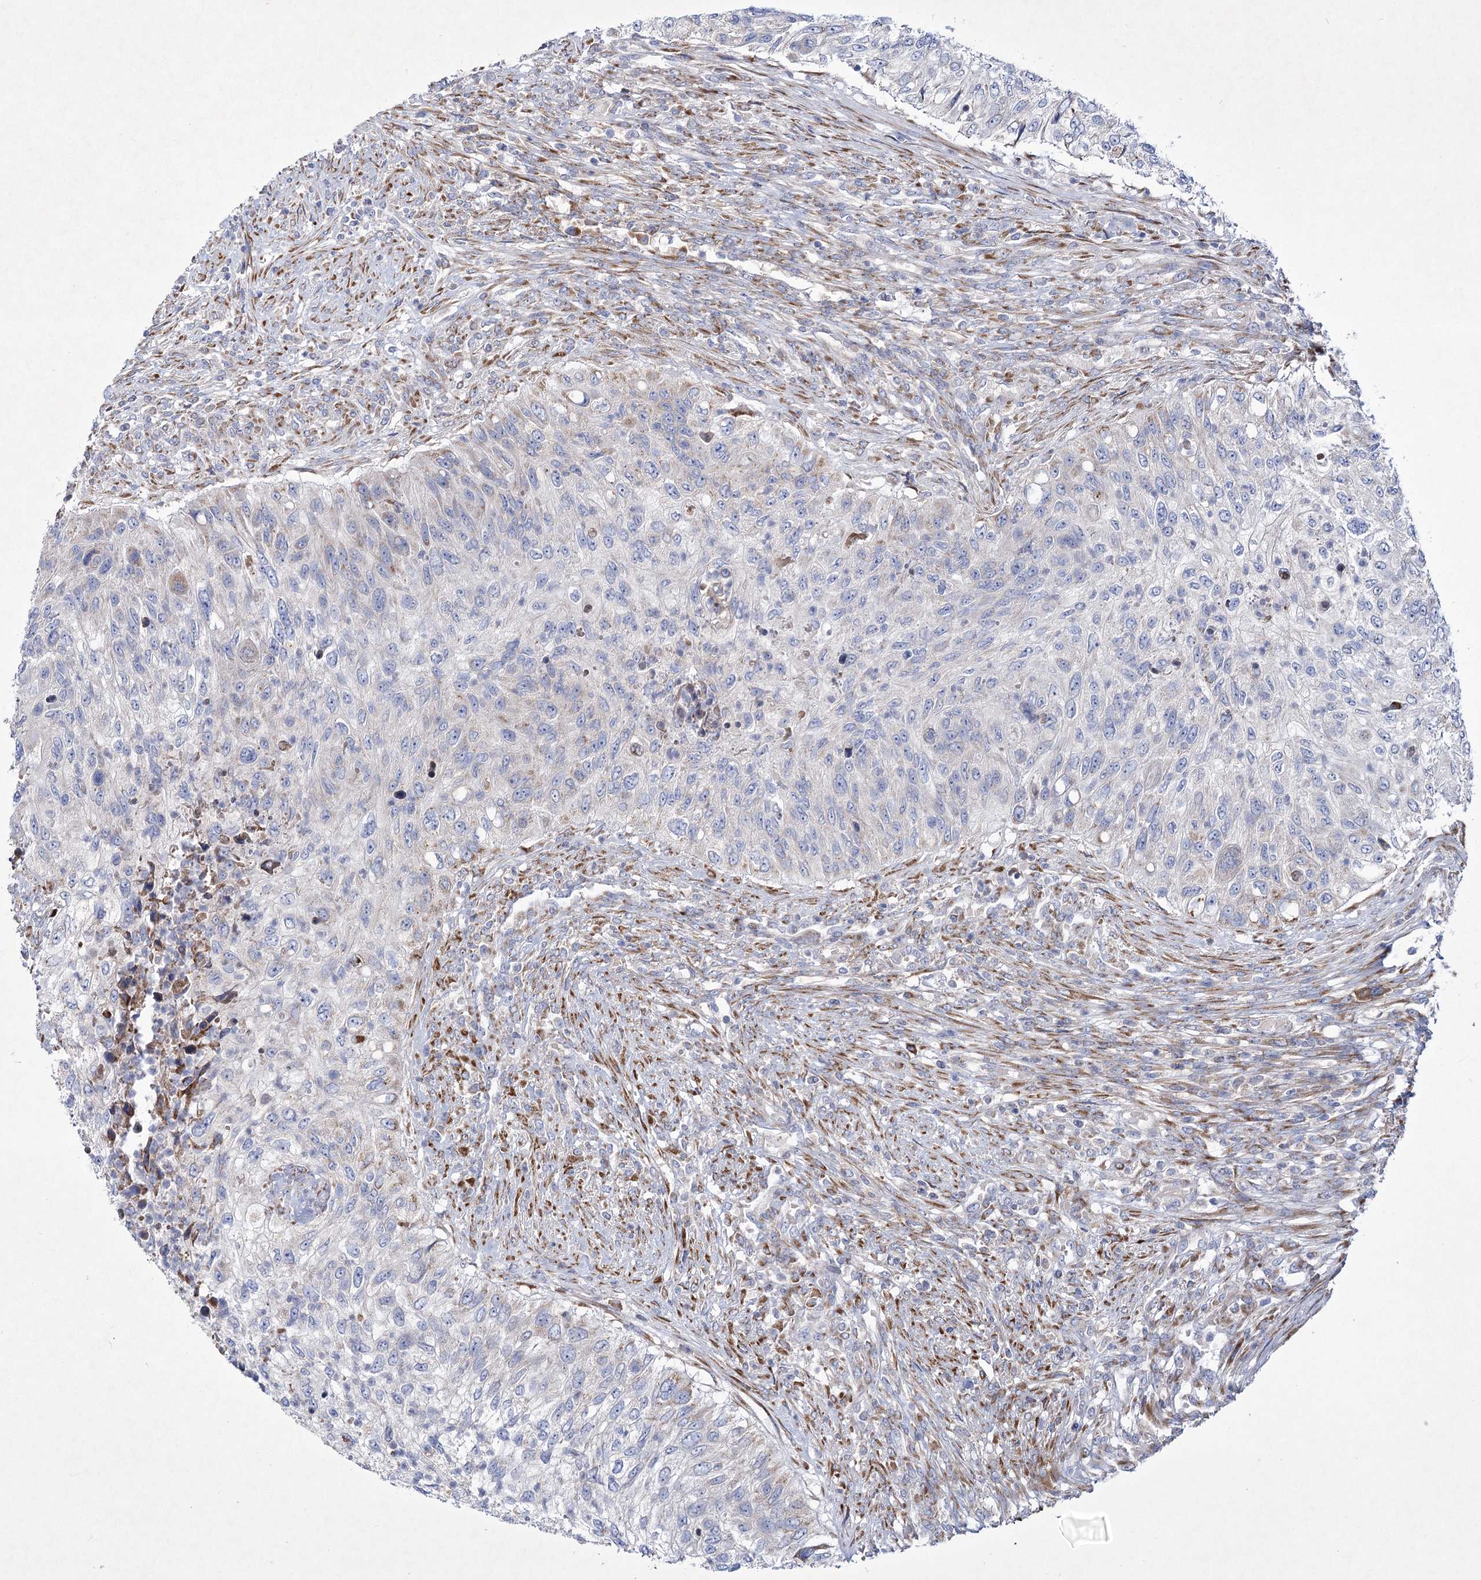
{"staining": {"intensity": "negative", "quantity": "none", "location": "none"}, "tissue": "urothelial cancer", "cell_type": "Tumor cells", "image_type": "cancer", "snomed": [{"axis": "morphology", "description": "Urothelial carcinoma, High grade"}, {"axis": "topography", "description": "Urinary bladder"}], "caption": "High-grade urothelial carcinoma was stained to show a protein in brown. There is no significant expression in tumor cells.", "gene": "ARFGEF3", "patient": {"sex": "female", "age": 60}}